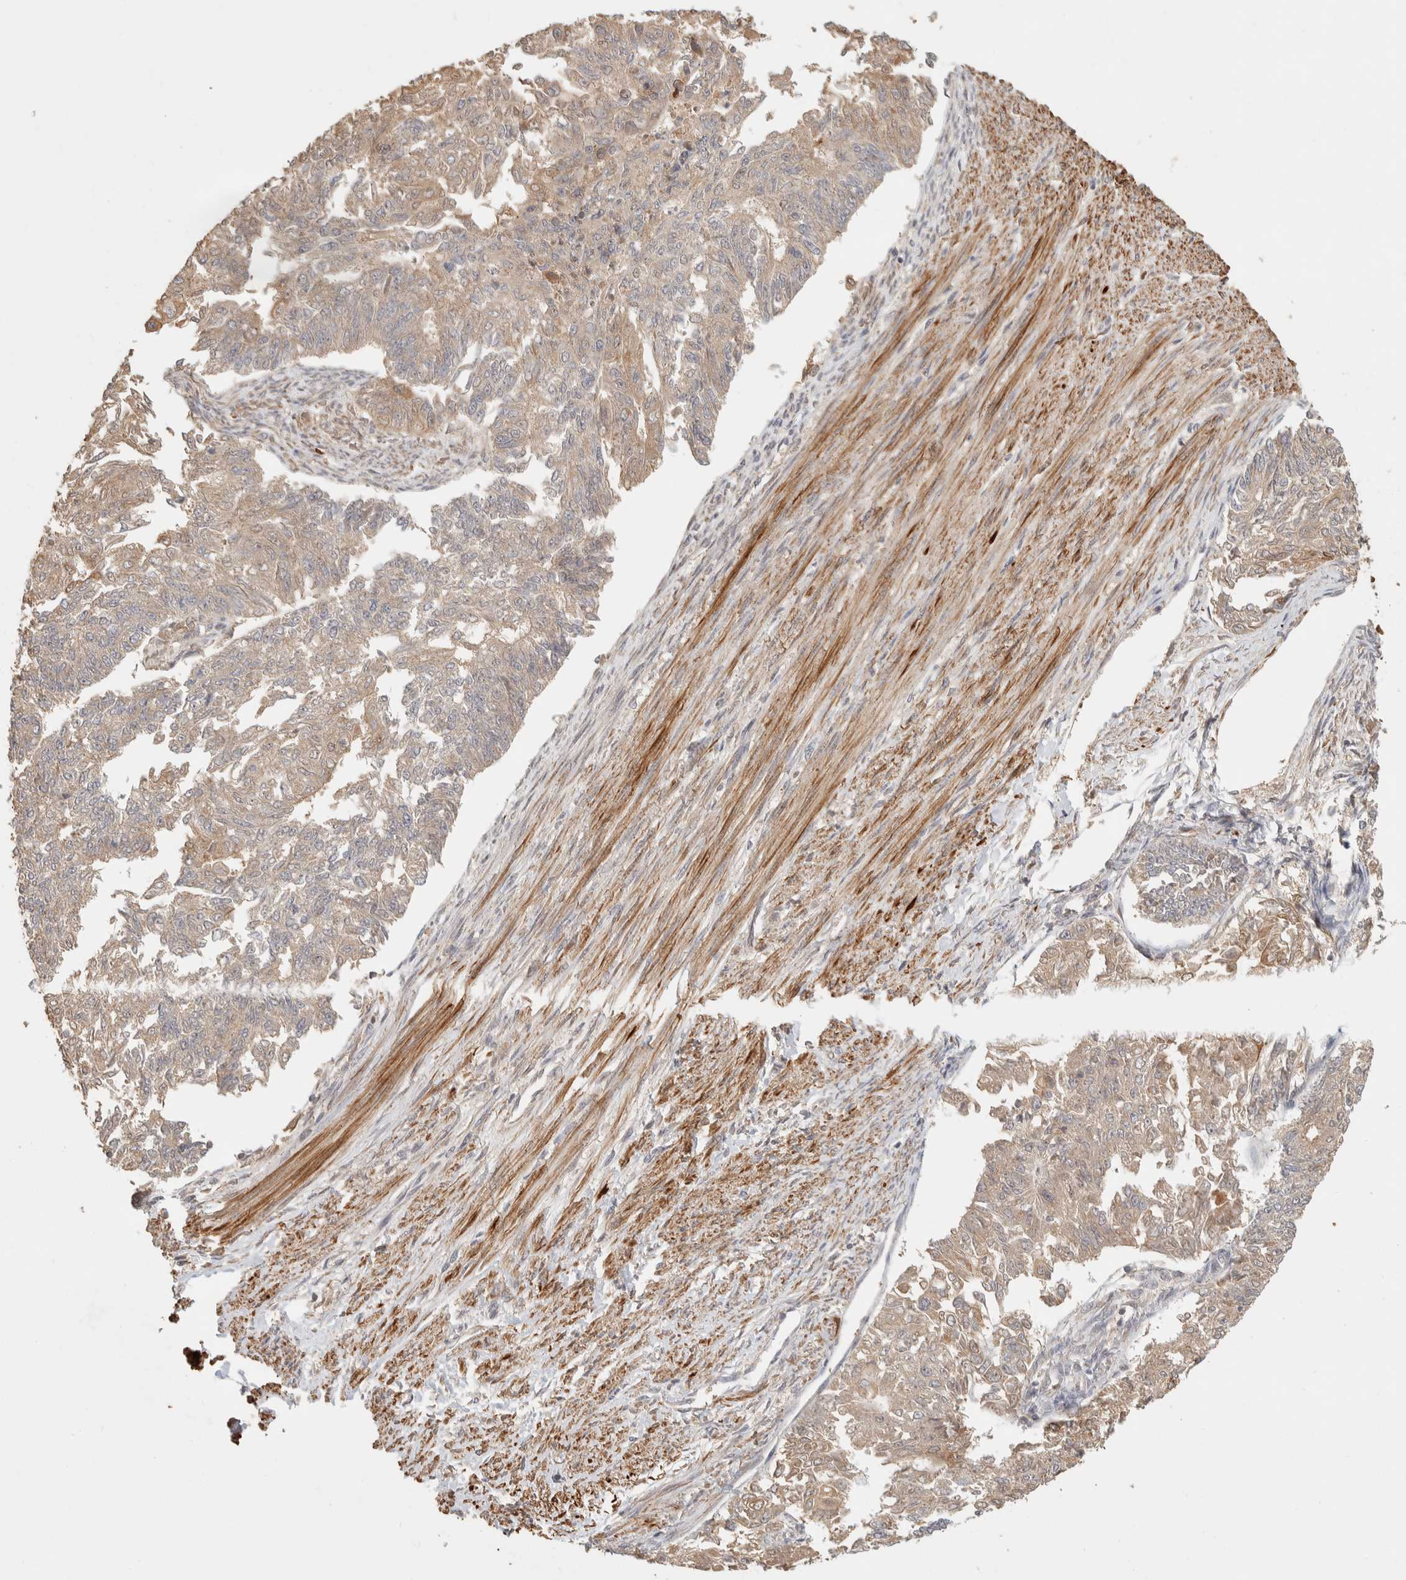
{"staining": {"intensity": "weak", "quantity": "25%-75%", "location": "cytoplasmic/membranous"}, "tissue": "endometrial cancer", "cell_type": "Tumor cells", "image_type": "cancer", "snomed": [{"axis": "morphology", "description": "Adenocarcinoma, NOS"}, {"axis": "topography", "description": "Endometrium"}], "caption": "A brown stain shows weak cytoplasmic/membranous expression of a protein in human endometrial cancer (adenocarcinoma) tumor cells. The protein of interest is stained brown, and the nuclei are stained in blue (DAB IHC with brightfield microscopy, high magnification).", "gene": "TTI2", "patient": {"sex": "female", "age": 32}}